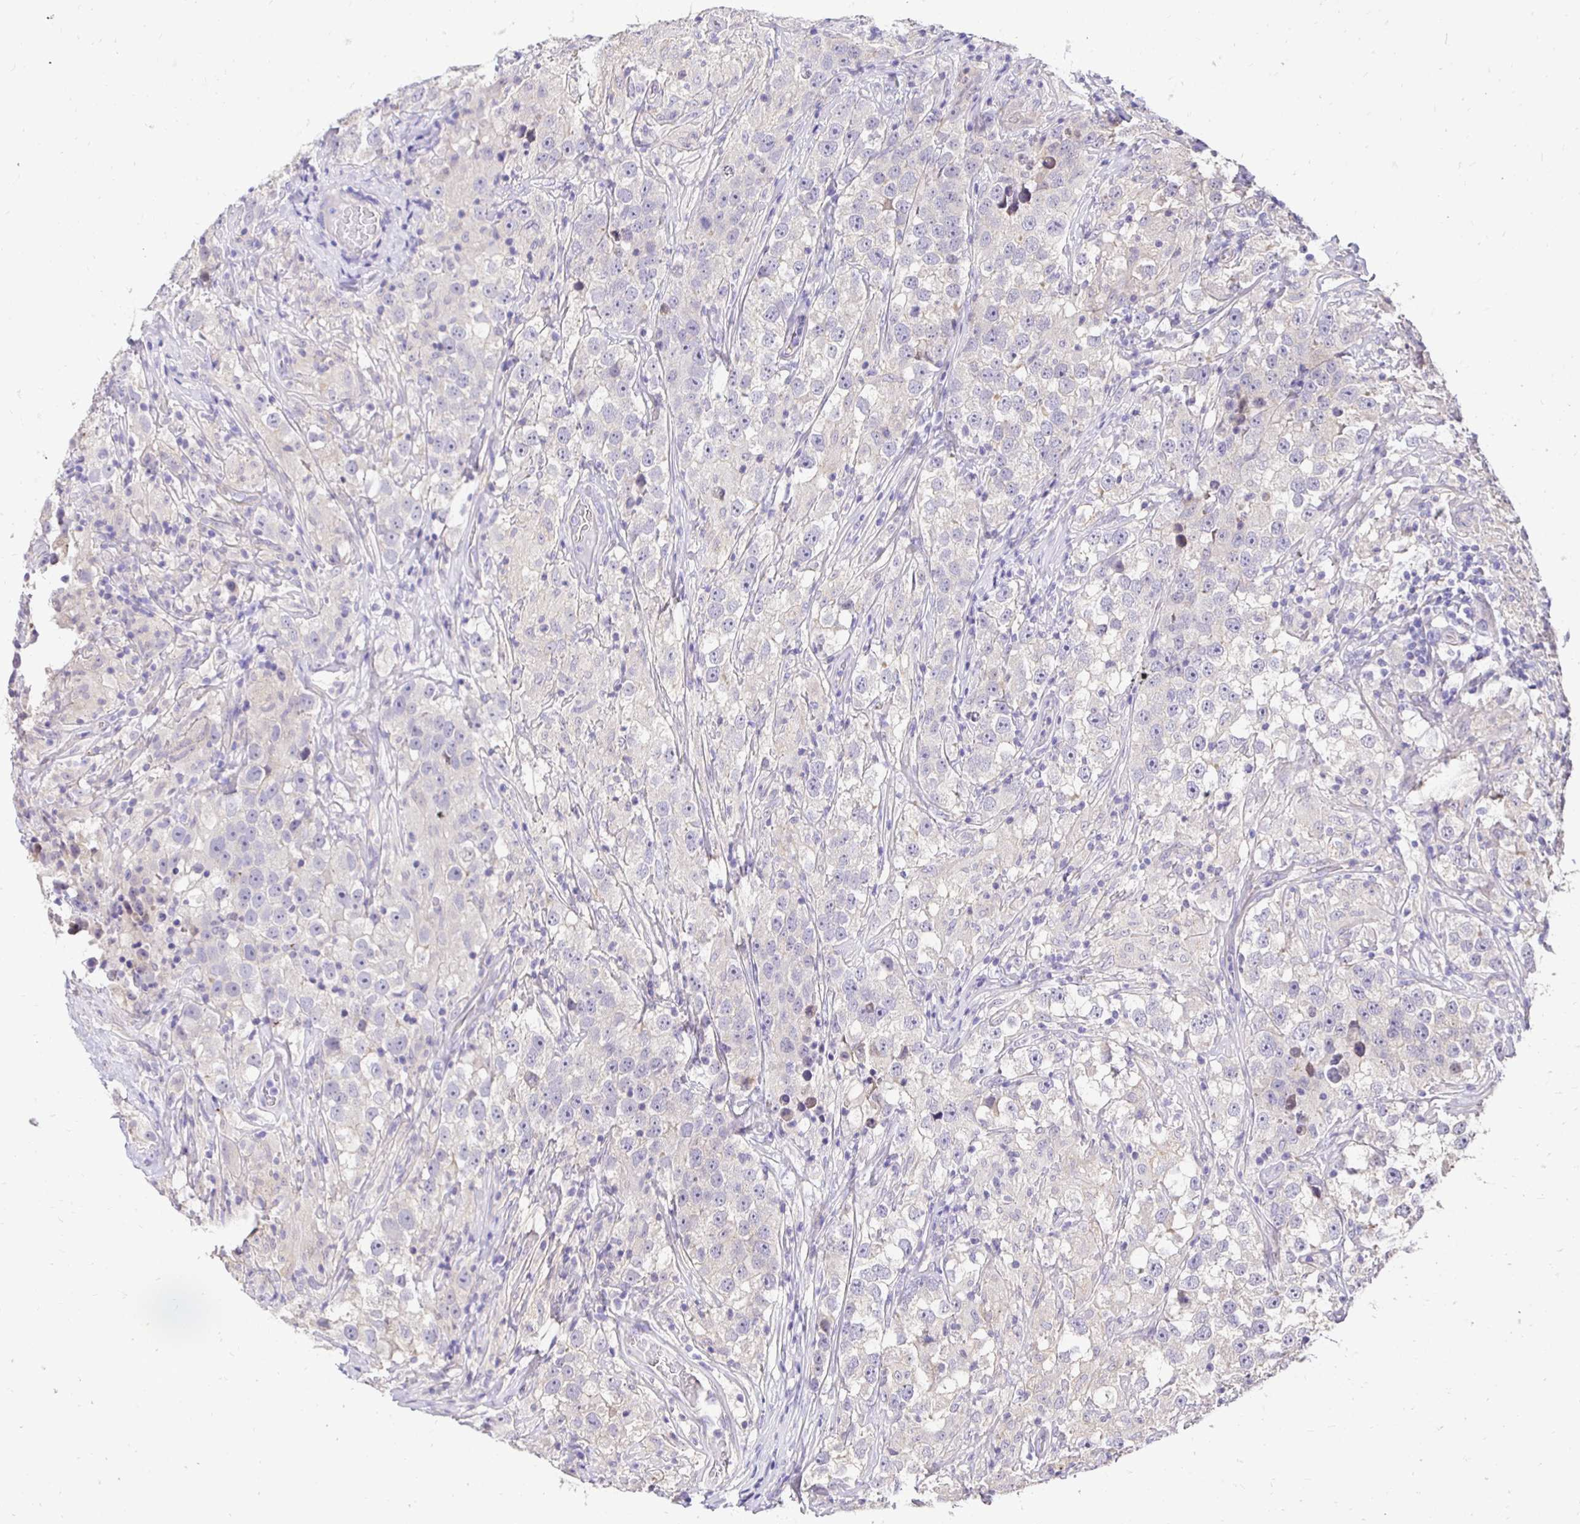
{"staining": {"intensity": "negative", "quantity": "none", "location": "none"}, "tissue": "testis cancer", "cell_type": "Tumor cells", "image_type": "cancer", "snomed": [{"axis": "morphology", "description": "Seminoma, NOS"}, {"axis": "topography", "description": "Testis"}], "caption": "Tumor cells show no significant staining in testis cancer (seminoma). (Stains: DAB IHC with hematoxylin counter stain, Microscopy: brightfield microscopy at high magnification).", "gene": "SLC9A1", "patient": {"sex": "male", "age": 46}}